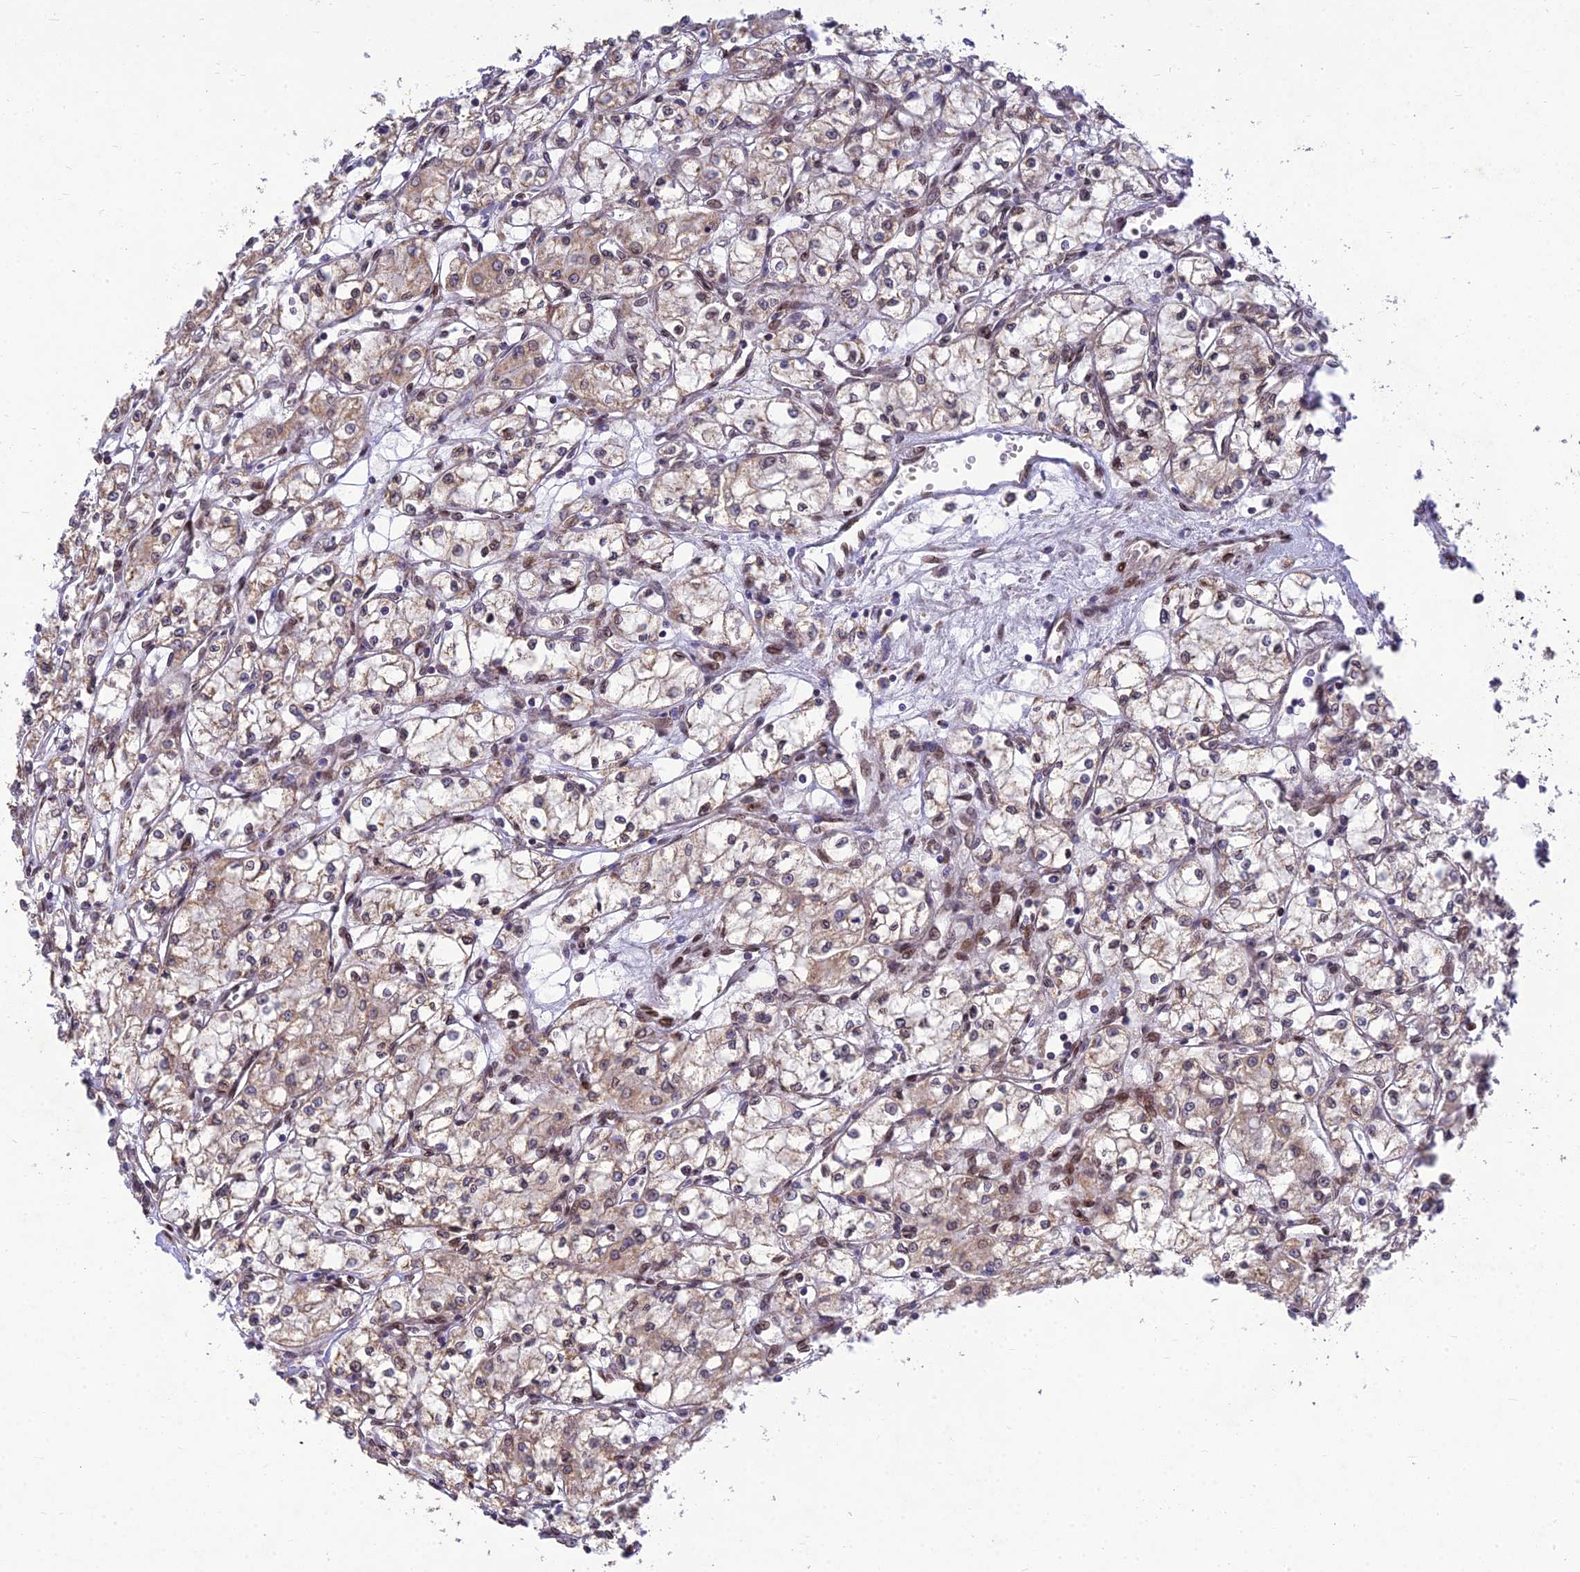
{"staining": {"intensity": "weak", "quantity": "25%-75%", "location": "cytoplasmic/membranous,nuclear"}, "tissue": "renal cancer", "cell_type": "Tumor cells", "image_type": "cancer", "snomed": [{"axis": "morphology", "description": "Adenocarcinoma, NOS"}, {"axis": "topography", "description": "Kidney"}], "caption": "A brown stain shows weak cytoplasmic/membranous and nuclear positivity of a protein in adenocarcinoma (renal) tumor cells.", "gene": "MGAT2", "patient": {"sex": "male", "age": 59}}